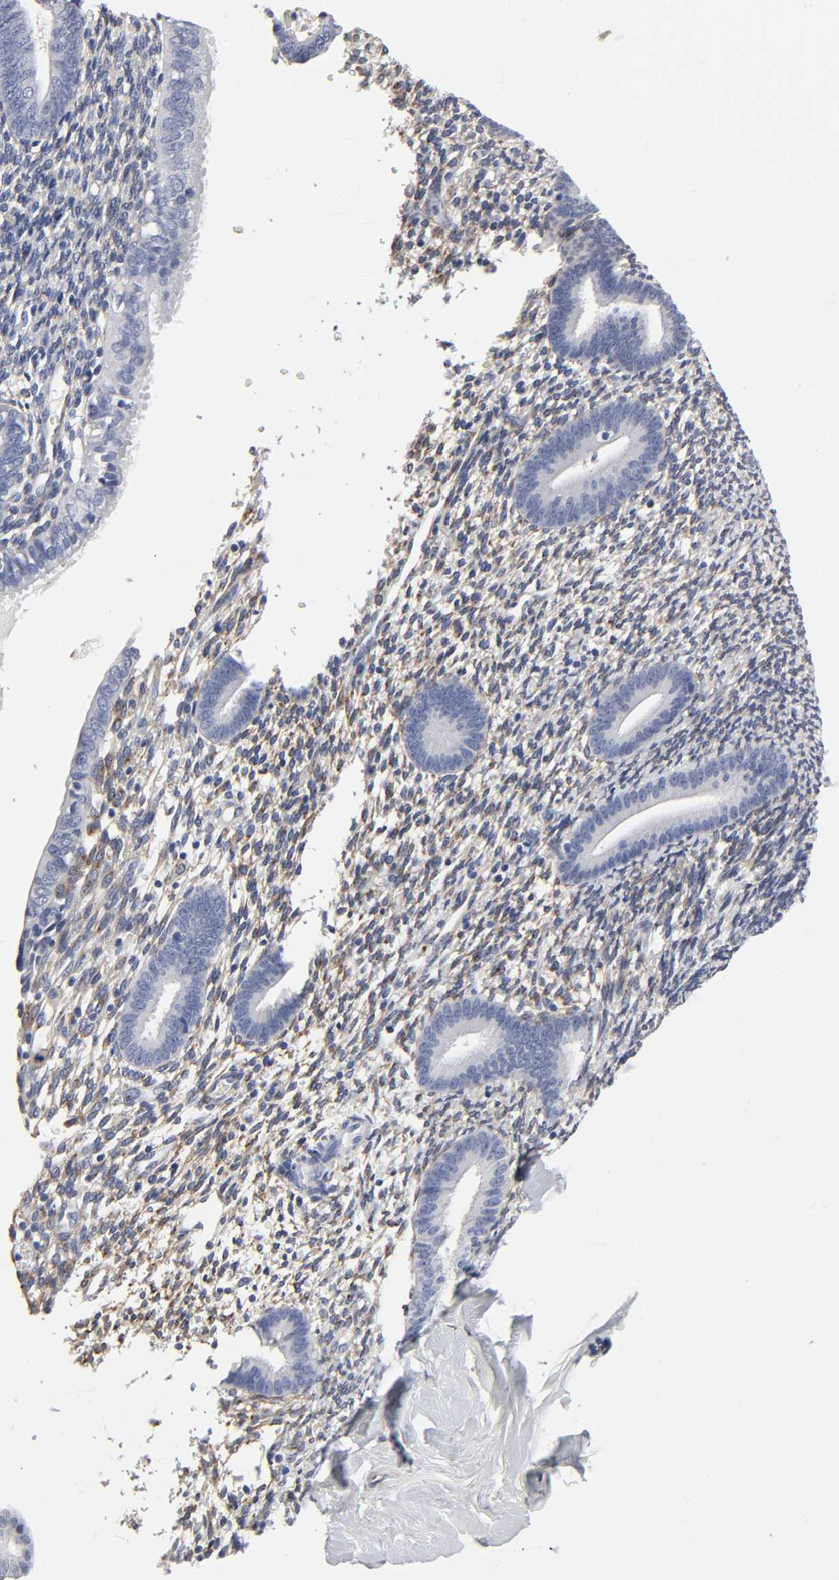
{"staining": {"intensity": "moderate", "quantity": ">75%", "location": "cytoplasmic/membranous"}, "tissue": "endometrium", "cell_type": "Cells in endometrial stroma", "image_type": "normal", "snomed": [{"axis": "morphology", "description": "Normal tissue, NOS"}, {"axis": "topography", "description": "Endometrium"}], "caption": "Immunohistochemistry image of benign endometrium: human endometrium stained using immunohistochemistry reveals medium levels of moderate protein expression localized specifically in the cytoplasmic/membranous of cells in endometrial stroma, appearing as a cytoplasmic/membranous brown color.", "gene": "LRP1", "patient": {"sex": "female", "age": 57}}